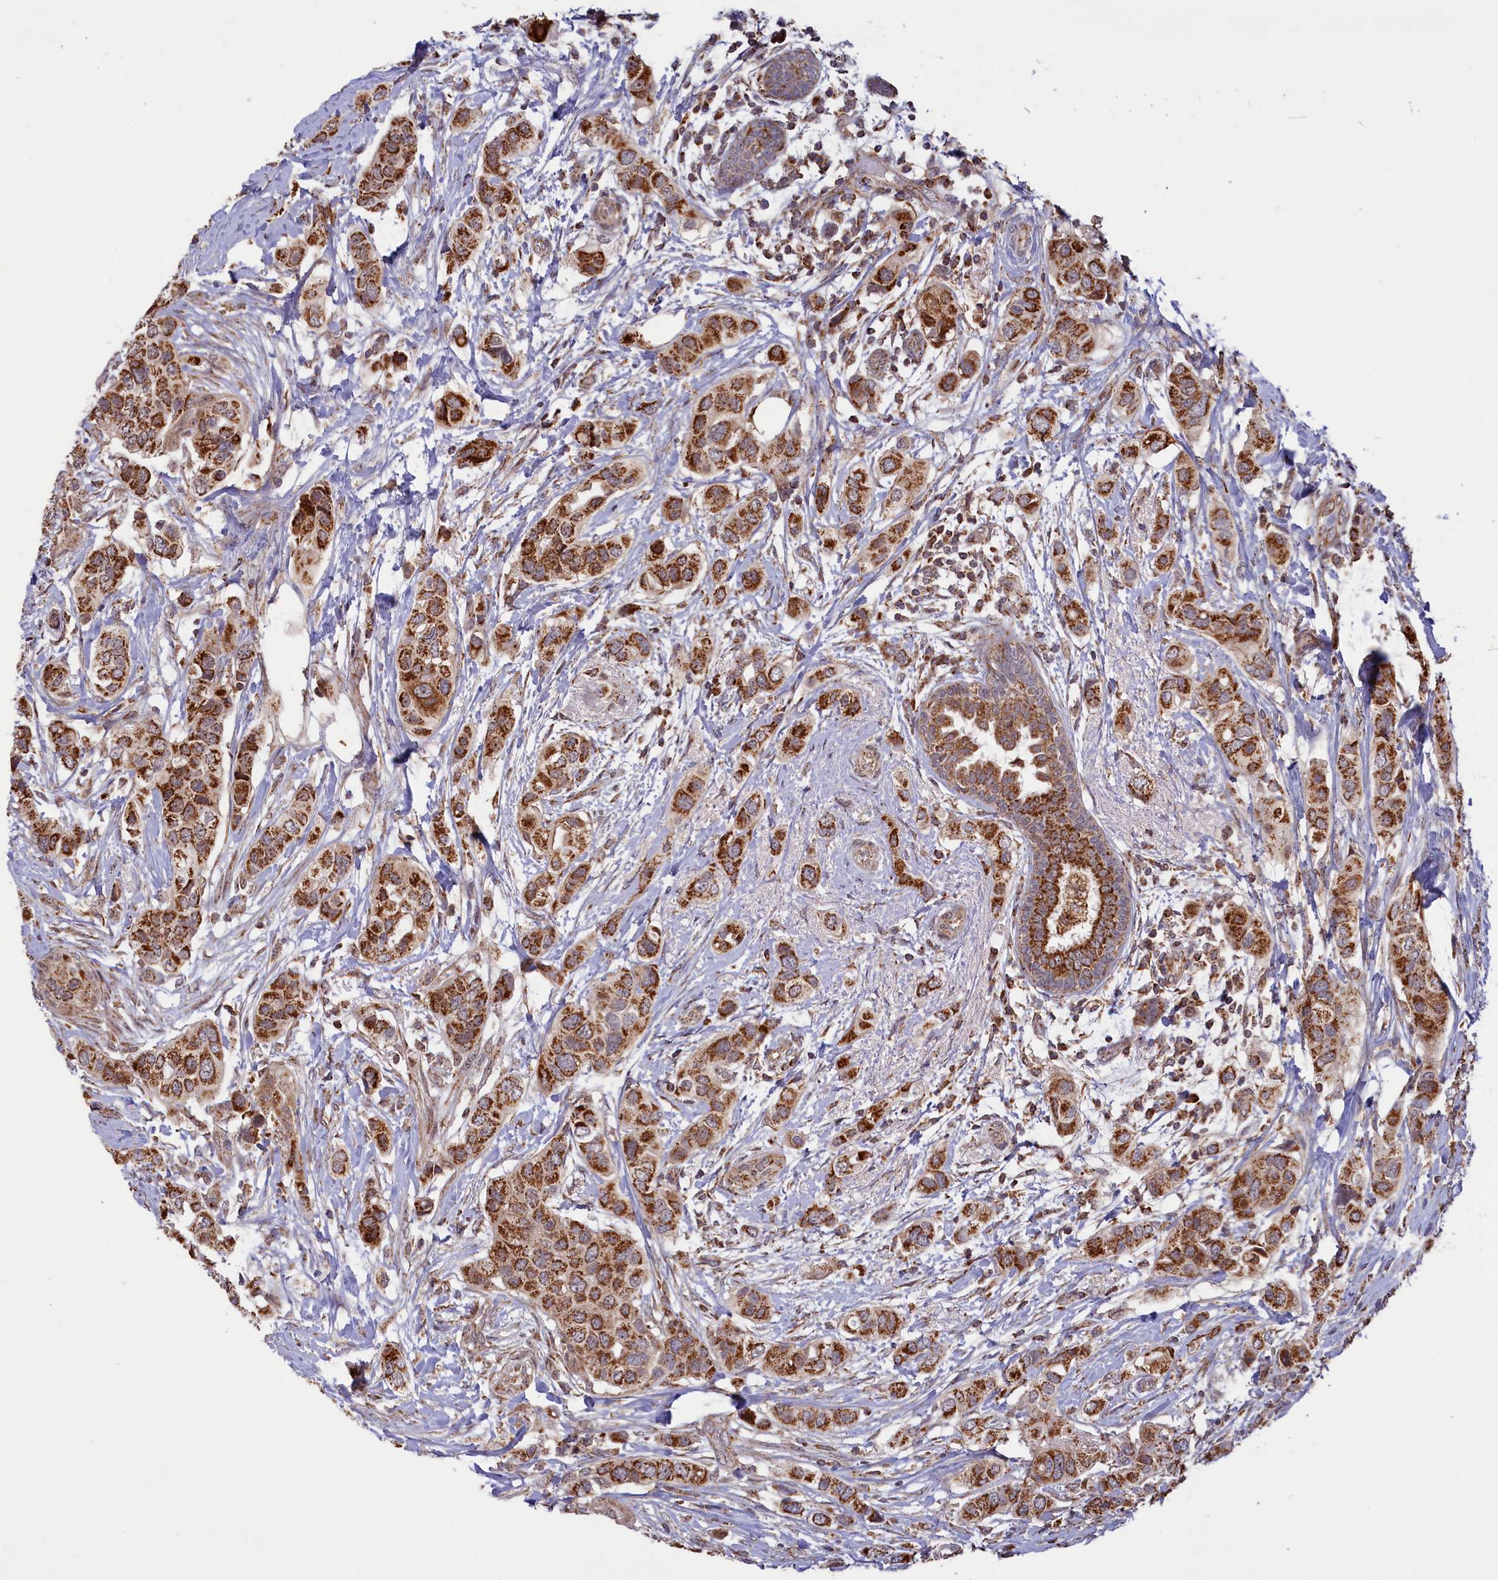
{"staining": {"intensity": "strong", "quantity": ">75%", "location": "cytoplasmic/membranous"}, "tissue": "breast cancer", "cell_type": "Tumor cells", "image_type": "cancer", "snomed": [{"axis": "morphology", "description": "Lobular carcinoma"}, {"axis": "topography", "description": "Breast"}], "caption": "IHC staining of breast cancer, which reveals high levels of strong cytoplasmic/membranous expression in approximately >75% of tumor cells indicating strong cytoplasmic/membranous protein staining. The staining was performed using DAB (brown) for protein detection and nuclei were counterstained in hematoxylin (blue).", "gene": "DUS3L", "patient": {"sex": "female", "age": 51}}